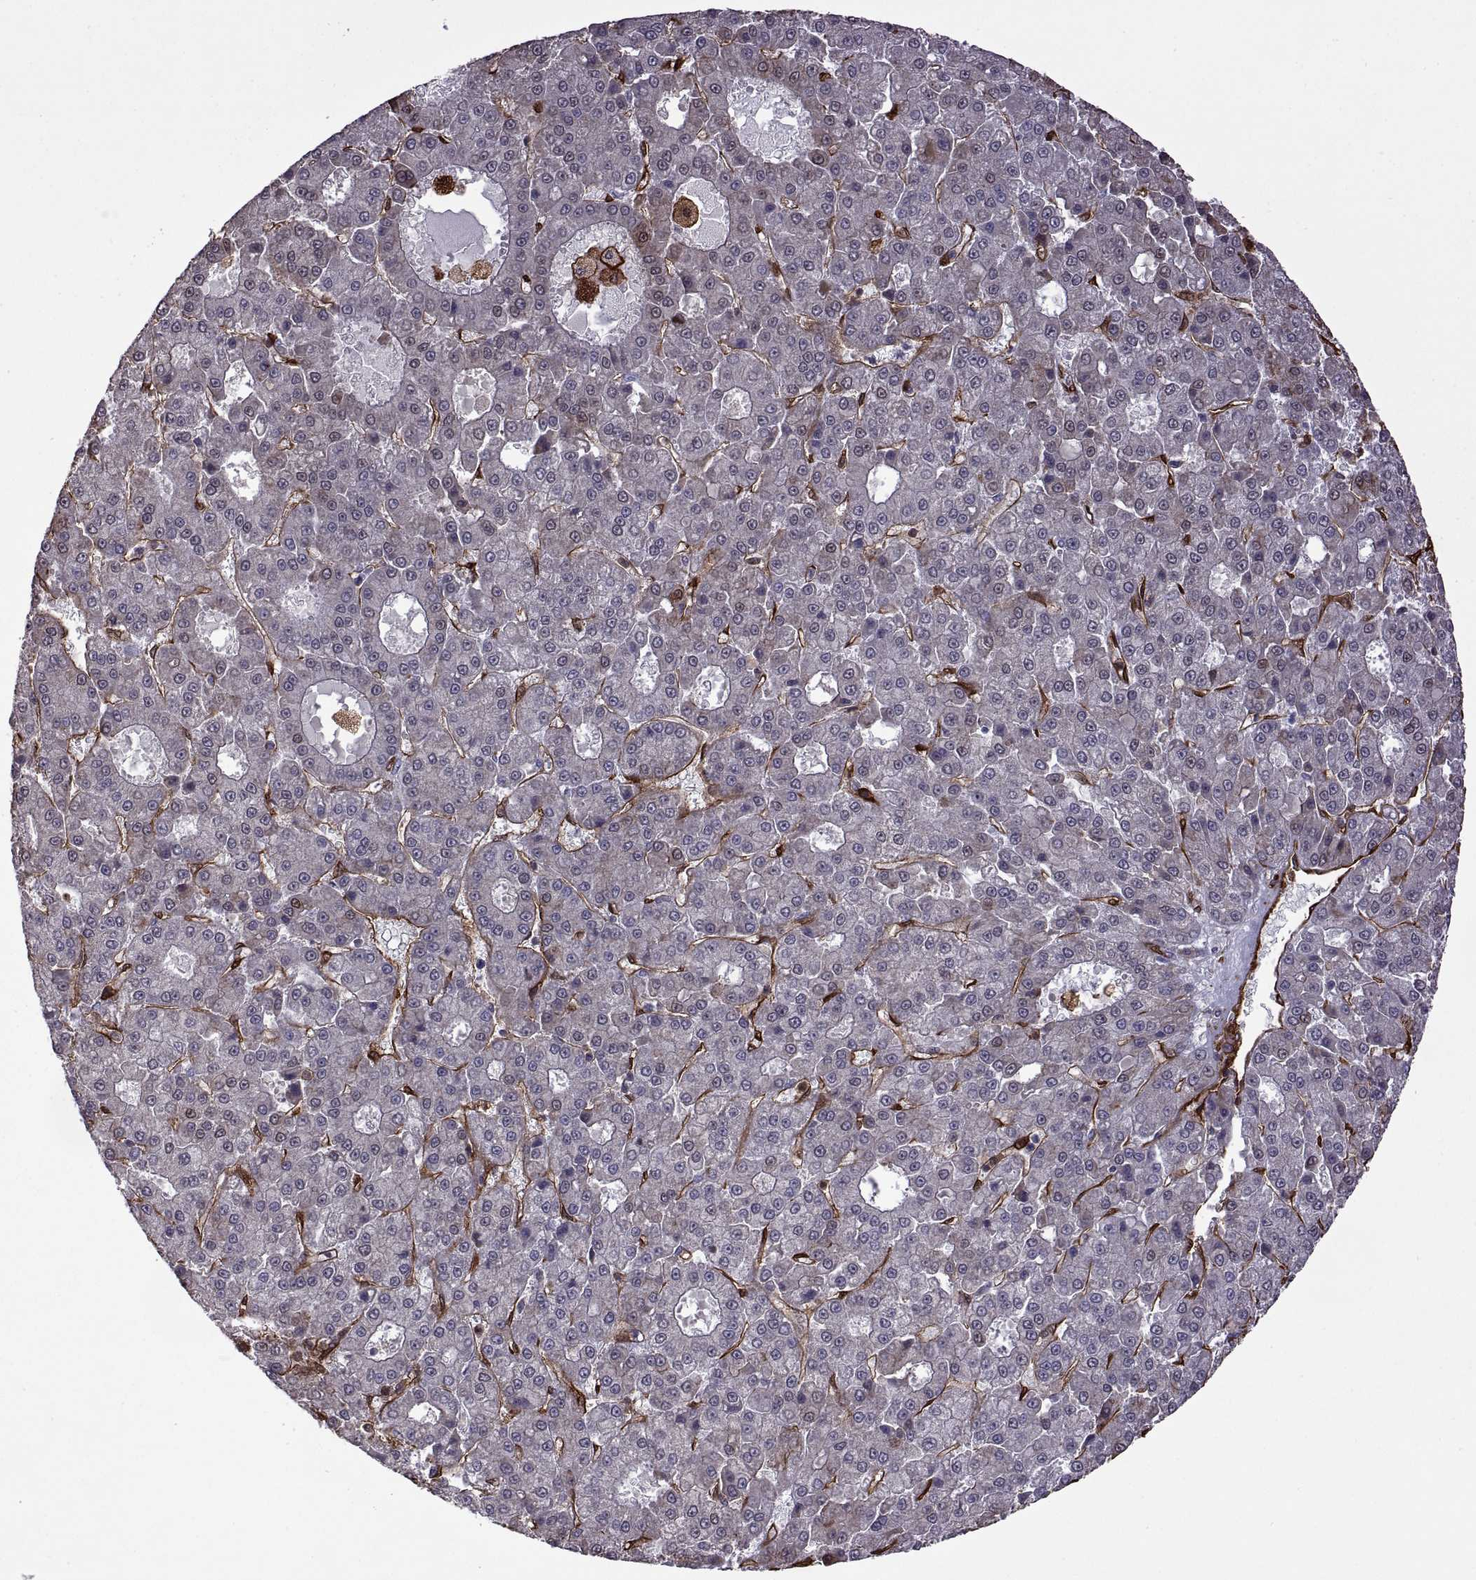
{"staining": {"intensity": "negative", "quantity": "none", "location": "none"}, "tissue": "liver cancer", "cell_type": "Tumor cells", "image_type": "cancer", "snomed": [{"axis": "morphology", "description": "Carcinoma, Hepatocellular, NOS"}, {"axis": "topography", "description": "Liver"}], "caption": "The micrograph reveals no staining of tumor cells in liver cancer (hepatocellular carcinoma).", "gene": "S100A10", "patient": {"sex": "male", "age": 70}}